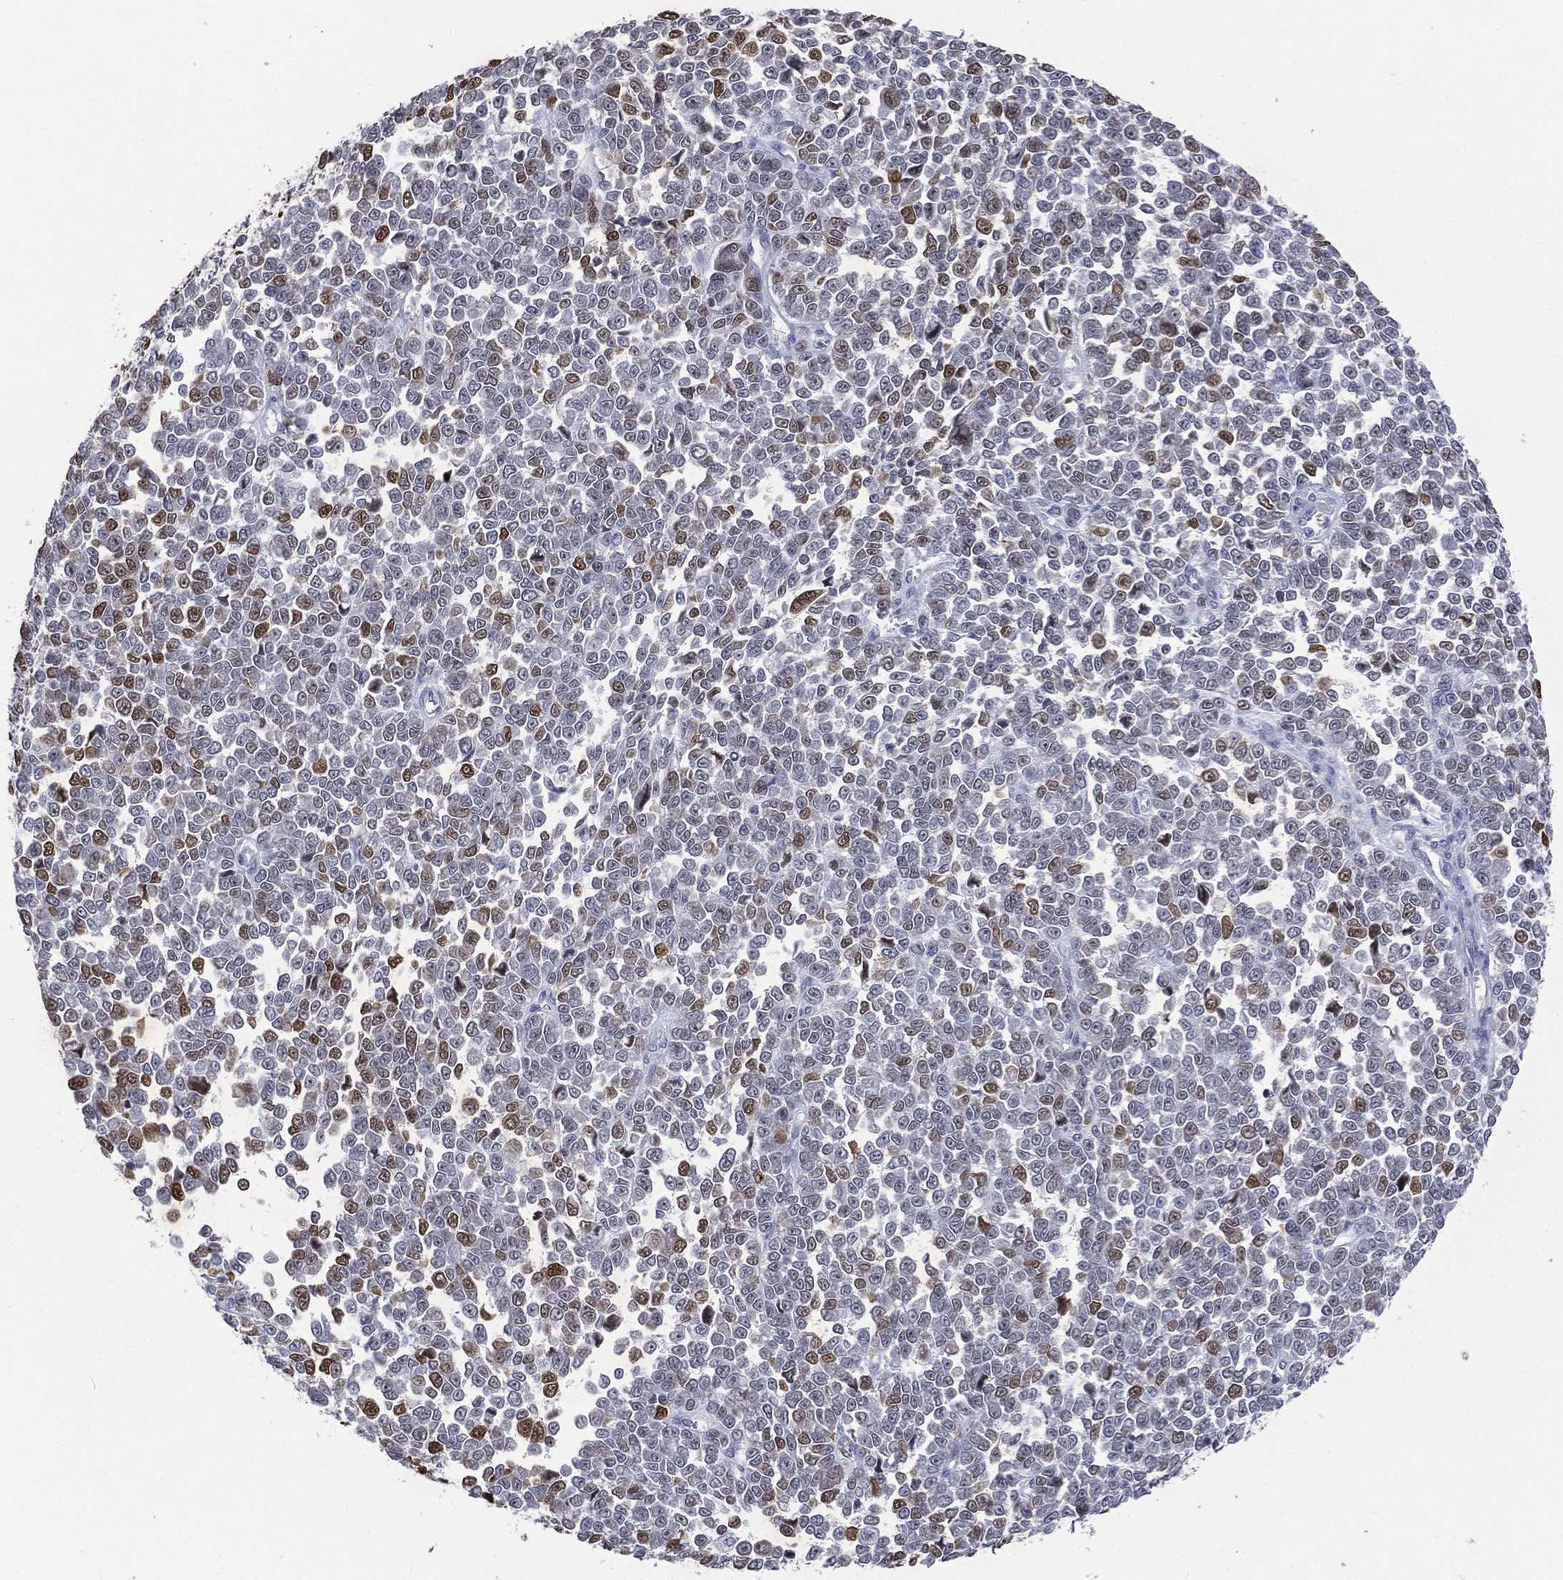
{"staining": {"intensity": "strong", "quantity": "<25%", "location": "nuclear"}, "tissue": "melanoma", "cell_type": "Tumor cells", "image_type": "cancer", "snomed": [{"axis": "morphology", "description": "Malignant melanoma, NOS"}, {"axis": "topography", "description": "Skin"}], "caption": "Protein staining demonstrates strong nuclear staining in approximately <25% of tumor cells in malignant melanoma.", "gene": "SSX1", "patient": {"sex": "female", "age": 95}}